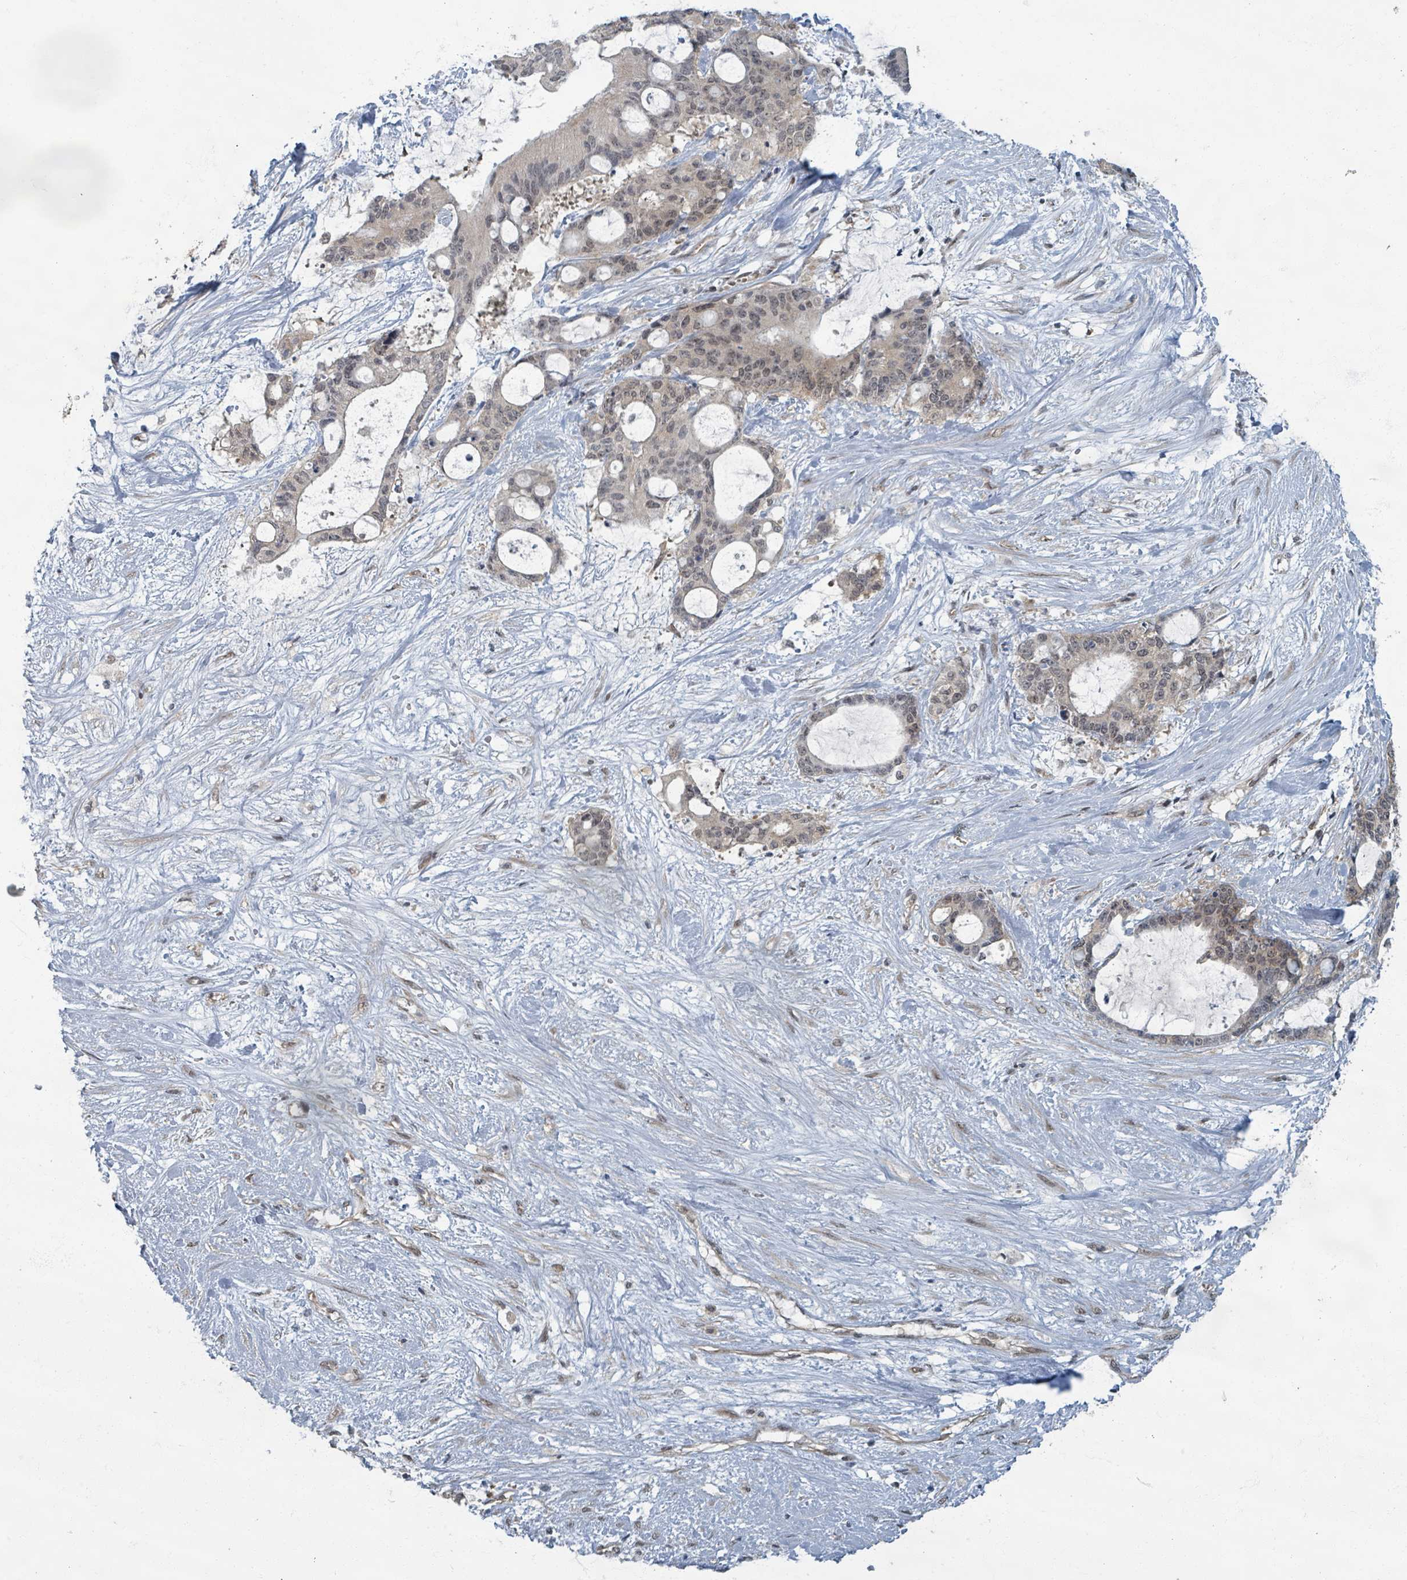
{"staining": {"intensity": "weak", "quantity": "<25%", "location": "nuclear"}, "tissue": "liver cancer", "cell_type": "Tumor cells", "image_type": "cancer", "snomed": [{"axis": "morphology", "description": "Normal tissue, NOS"}, {"axis": "morphology", "description": "Cholangiocarcinoma"}, {"axis": "topography", "description": "Liver"}, {"axis": "topography", "description": "Peripheral nerve tissue"}], "caption": "Tumor cells are negative for brown protein staining in liver cholangiocarcinoma.", "gene": "INTS15", "patient": {"sex": "female", "age": 73}}